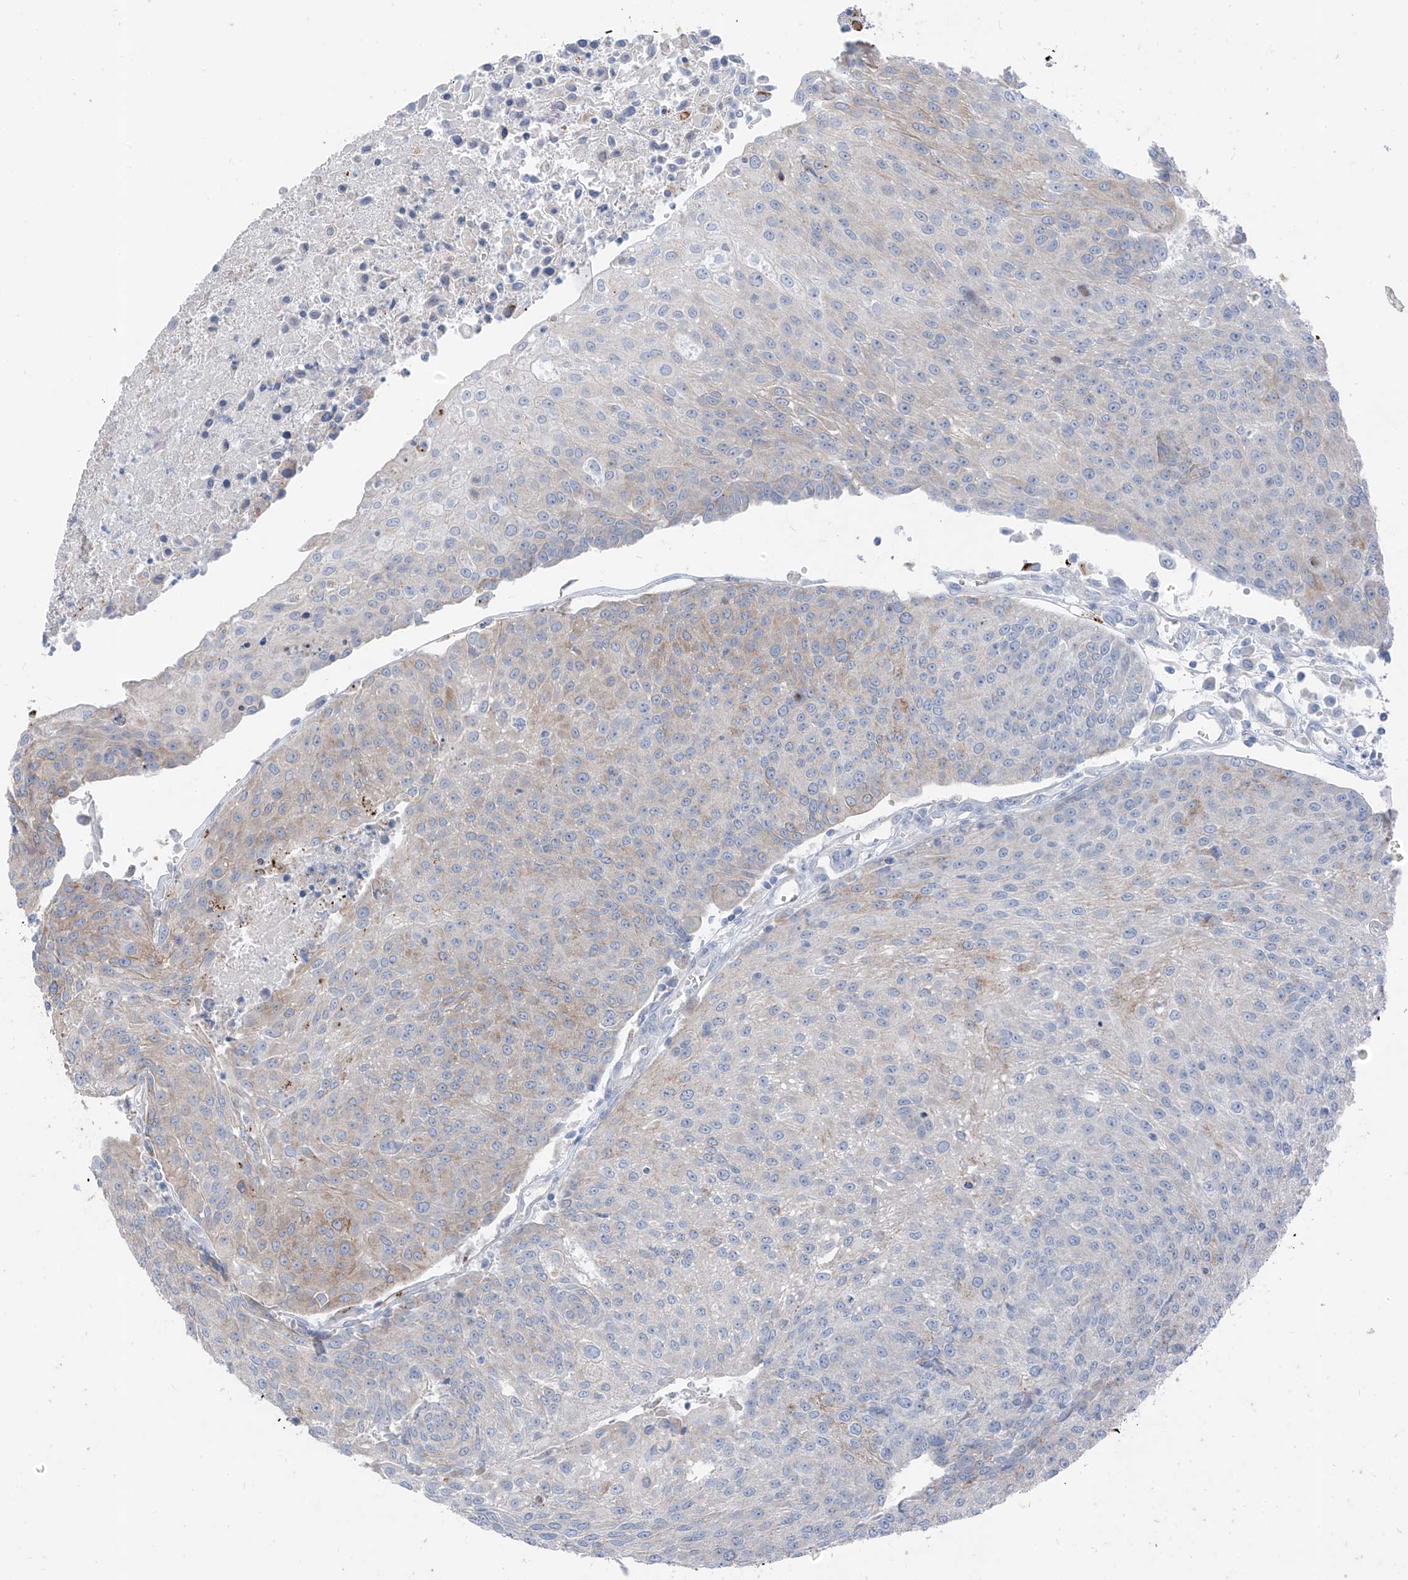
{"staining": {"intensity": "moderate", "quantity": "<25%", "location": "cytoplasmic/membranous"}, "tissue": "urothelial cancer", "cell_type": "Tumor cells", "image_type": "cancer", "snomed": [{"axis": "morphology", "description": "Urothelial carcinoma, High grade"}, {"axis": "topography", "description": "Urinary bladder"}], "caption": "The histopathology image demonstrates staining of urothelial cancer, revealing moderate cytoplasmic/membranous protein staining (brown color) within tumor cells.", "gene": "GPR137C", "patient": {"sex": "female", "age": 85}}